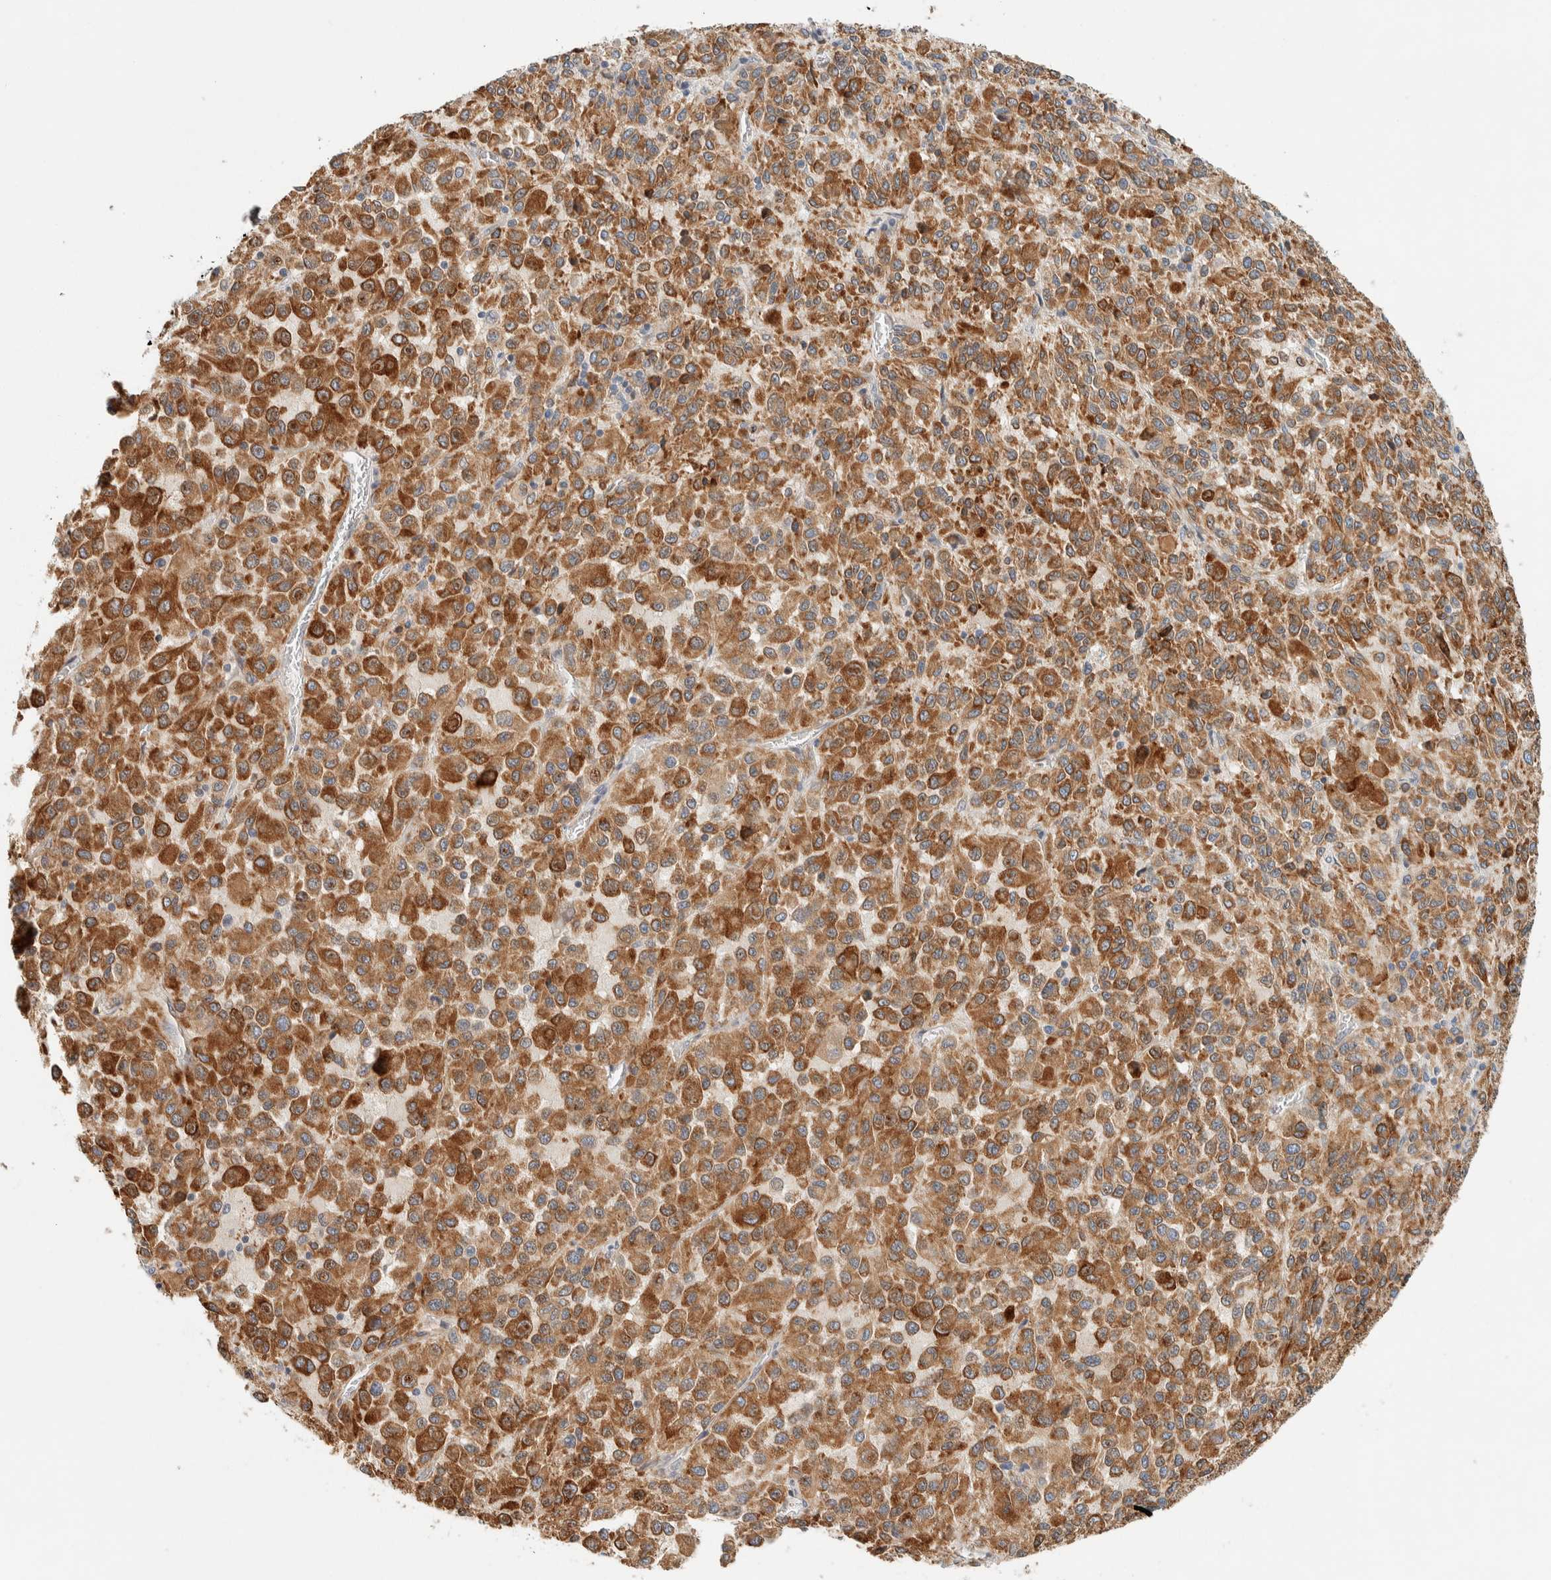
{"staining": {"intensity": "moderate", "quantity": ">75%", "location": "cytoplasmic/membranous"}, "tissue": "melanoma", "cell_type": "Tumor cells", "image_type": "cancer", "snomed": [{"axis": "morphology", "description": "Malignant melanoma, Metastatic site"}, {"axis": "topography", "description": "Lung"}], "caption": "A histopathology image of malignant melanoma (metastatic site) stained for a protein displays moderate cytoplasmic/membranous brown staining in tumor cells.", "gene": "SUMF2", "patient": {"sex": "male", "age": 64}}